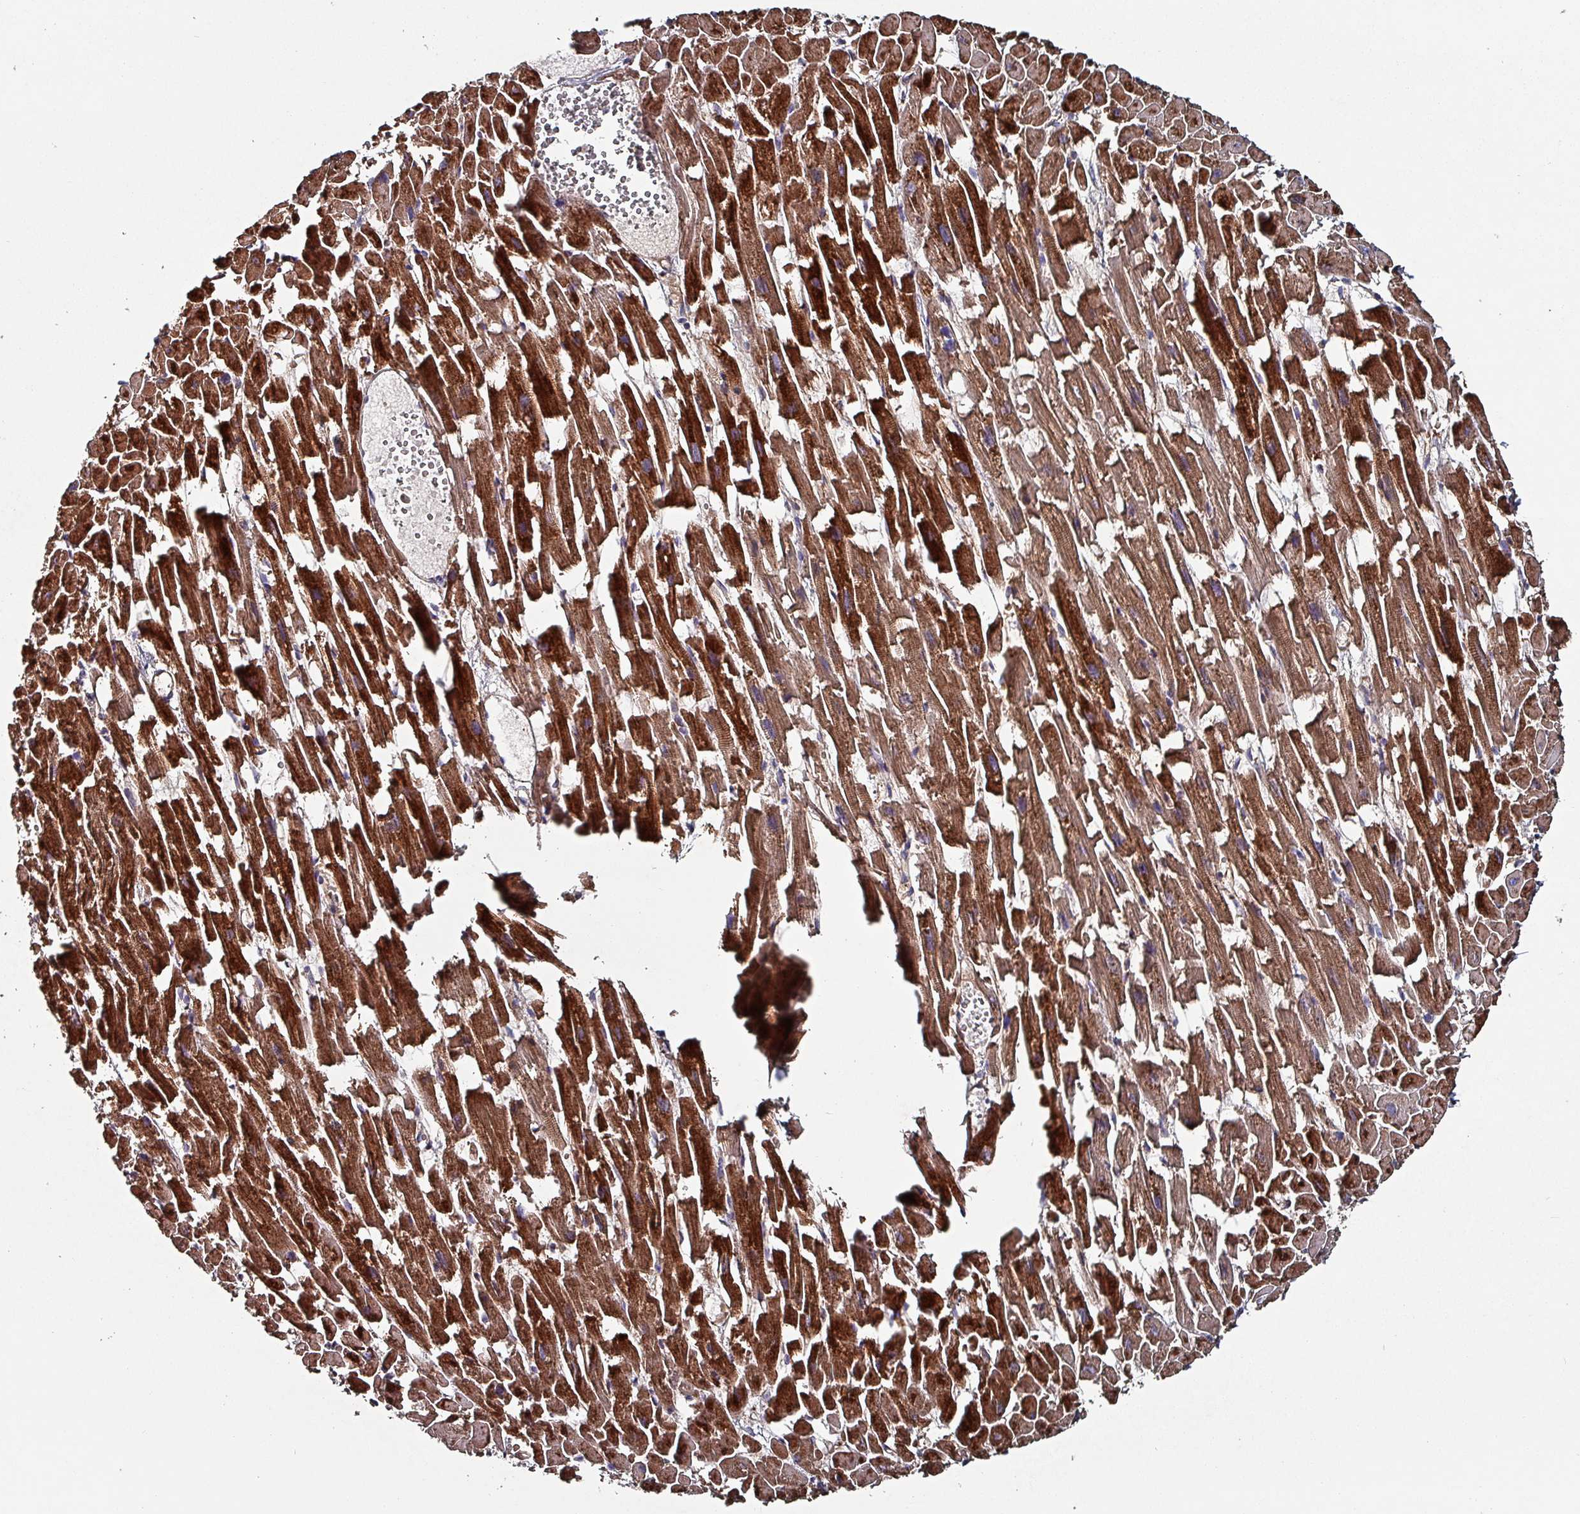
{"staining": {"intensity": "strong", "quantity": ">75%", "location": "cytoplasmic/membranous"}, "tissue": "heart muscle", "cell_type": "Cardiomyocytes", "image_type": "normal", "snomed": [{"axis": "morphology", "description": "Normal tissue, NOS"}, {"axis": "topography", "description": "Heart"}], "caption": "Protein expression analysis of benign heart muscle demonstrates strong cytoplasmic/membranous staining in about >75% of cardiomyocytes.", "gene": "ANO10", "patient": {"sex": "female", "age": 64}}